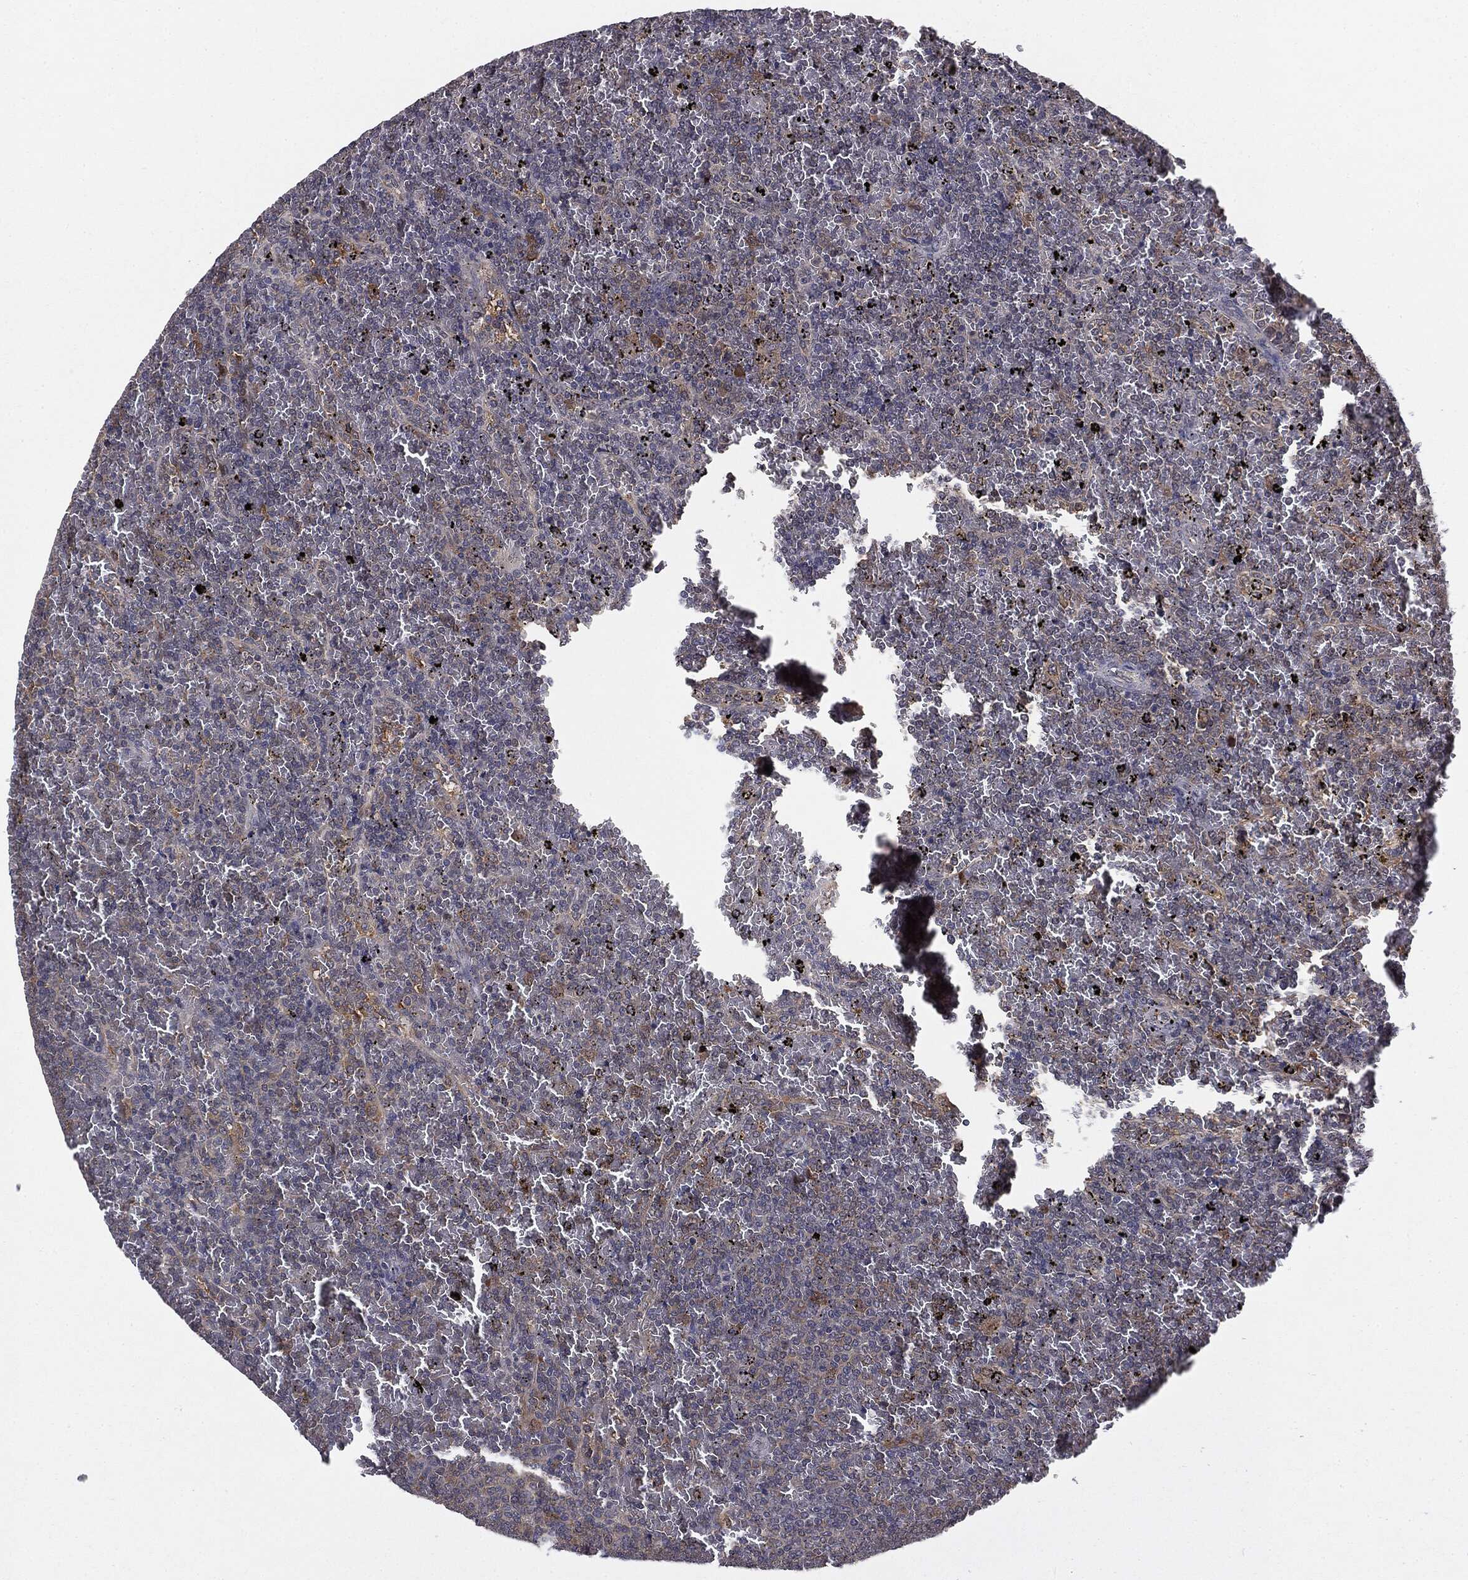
{"staining": {"intensity": "negative", "quantity": "none", "location": "none"}, "tissue": "lymphoma", "cell_type": "Tumor cells", "image_type": "cancer", "snomed": [{"axis": "morphology", "description": "Malignant lymphoma, non-Hodgkin's type, Low grade"}, {"axis": "topography", "description": "Spleen"}], "caption": "There is no significant staining in tumor cells of lymphoma.", "gene": "KRT7", "patient": {"sex": "female", "age": 77}}